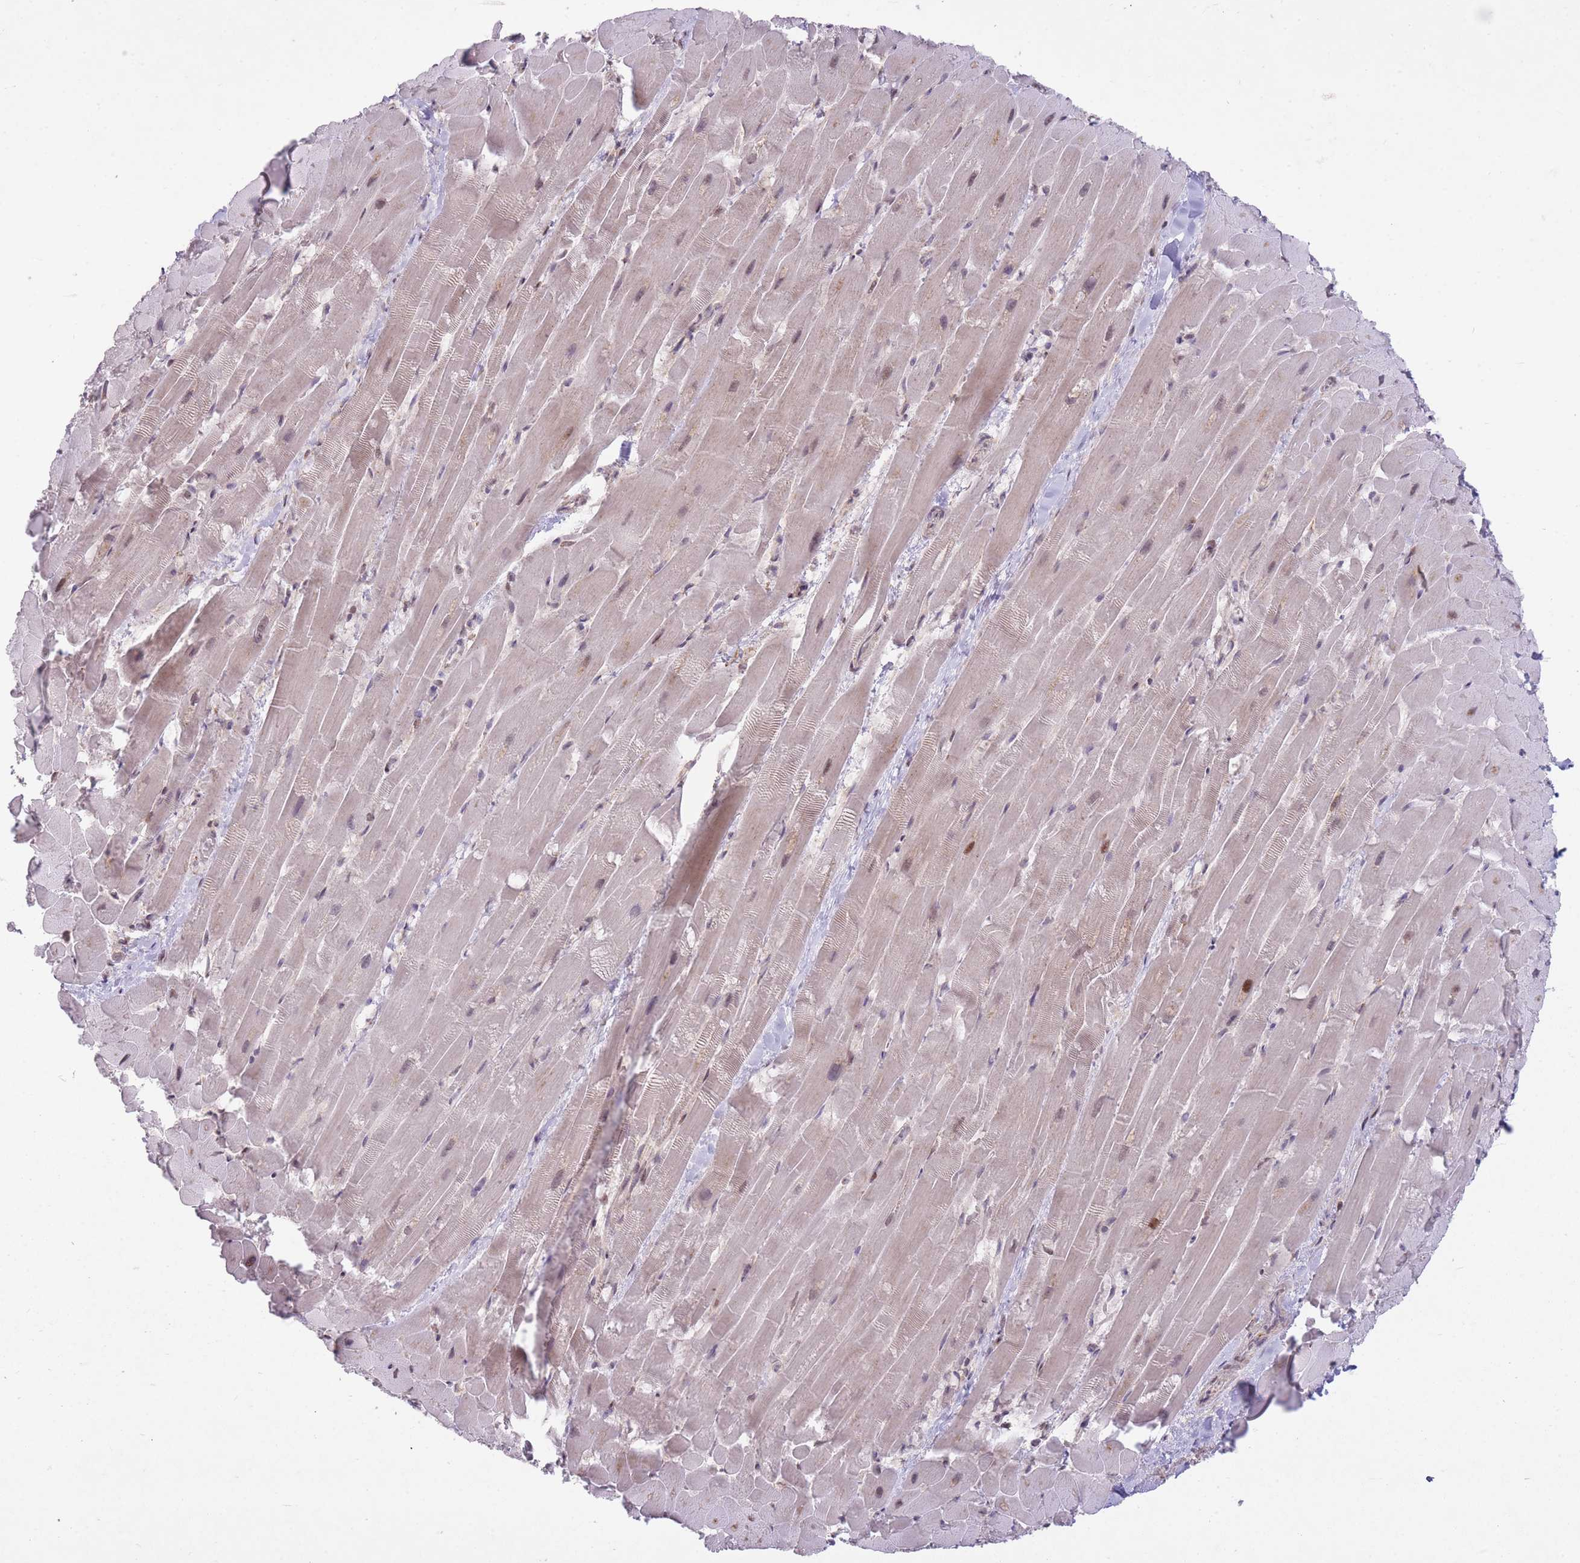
{"staining": {"intensity": "moderate", "quantity": "<25%", "location": "nuclear"}, "tissue": "heart muscle", "cell_type": "Cardiomyocytes", "image_type": "normal", "snomed": [{"axis": "morphology", "description": "Normal tissue, NOS"}, {"axis": "topography", "description": "Heart"}], "caption": "A high-resolution photomicrograph shows immunohistochemistry staining of benign heart muscle, which shows moderate nuclear staining in approximately <25% of cardiomyocytes. The protein of interest is stained brown, and the nuclei are stained in blue (DAB IHC with brightfield microscopy, high magnification).", "gene": "DPYSL4", "patient": {"sex": "male", "age": 37}}